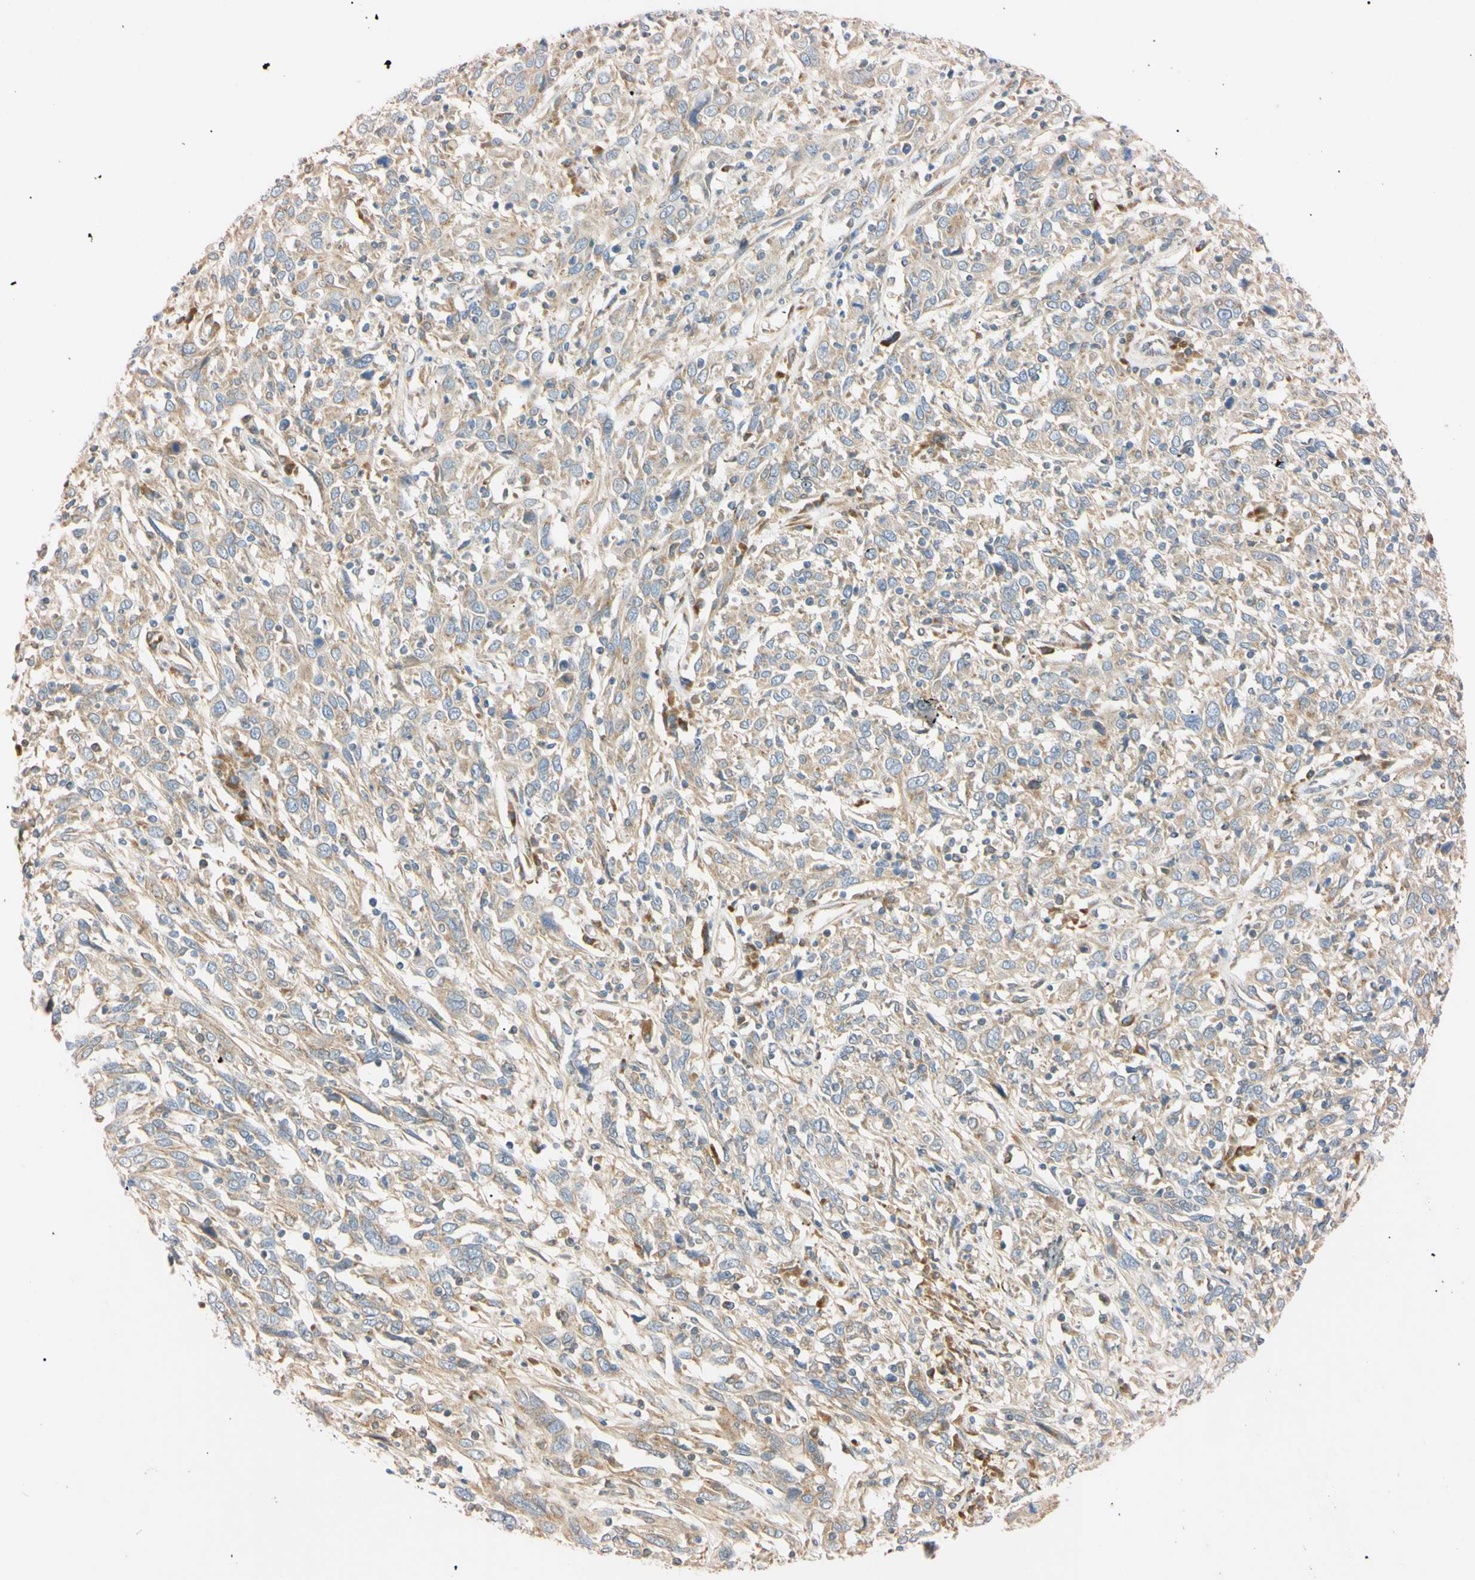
{"staining": {"intensity": "weak", "quantity": ">75%", "location": "cytoplasmic/membranous"}, "tissue": "cervical cancer", "cell_type": "Tumor cells", "image_type": "cancer", "snomed": [{"axis": "morphology", "description": "Squamous cell carcinoma, NOS"}, {"axis": "topography", "description": "Cervix"}], "caption": "Protein staining by immunohistochemistry (IHC) demonstrates weak cytoplasmic/membranous expression in about >75% of tumor cells in cervical cancer.", "gene": "IER3IP1", "patient": {"sex": "female", "age": 46}}